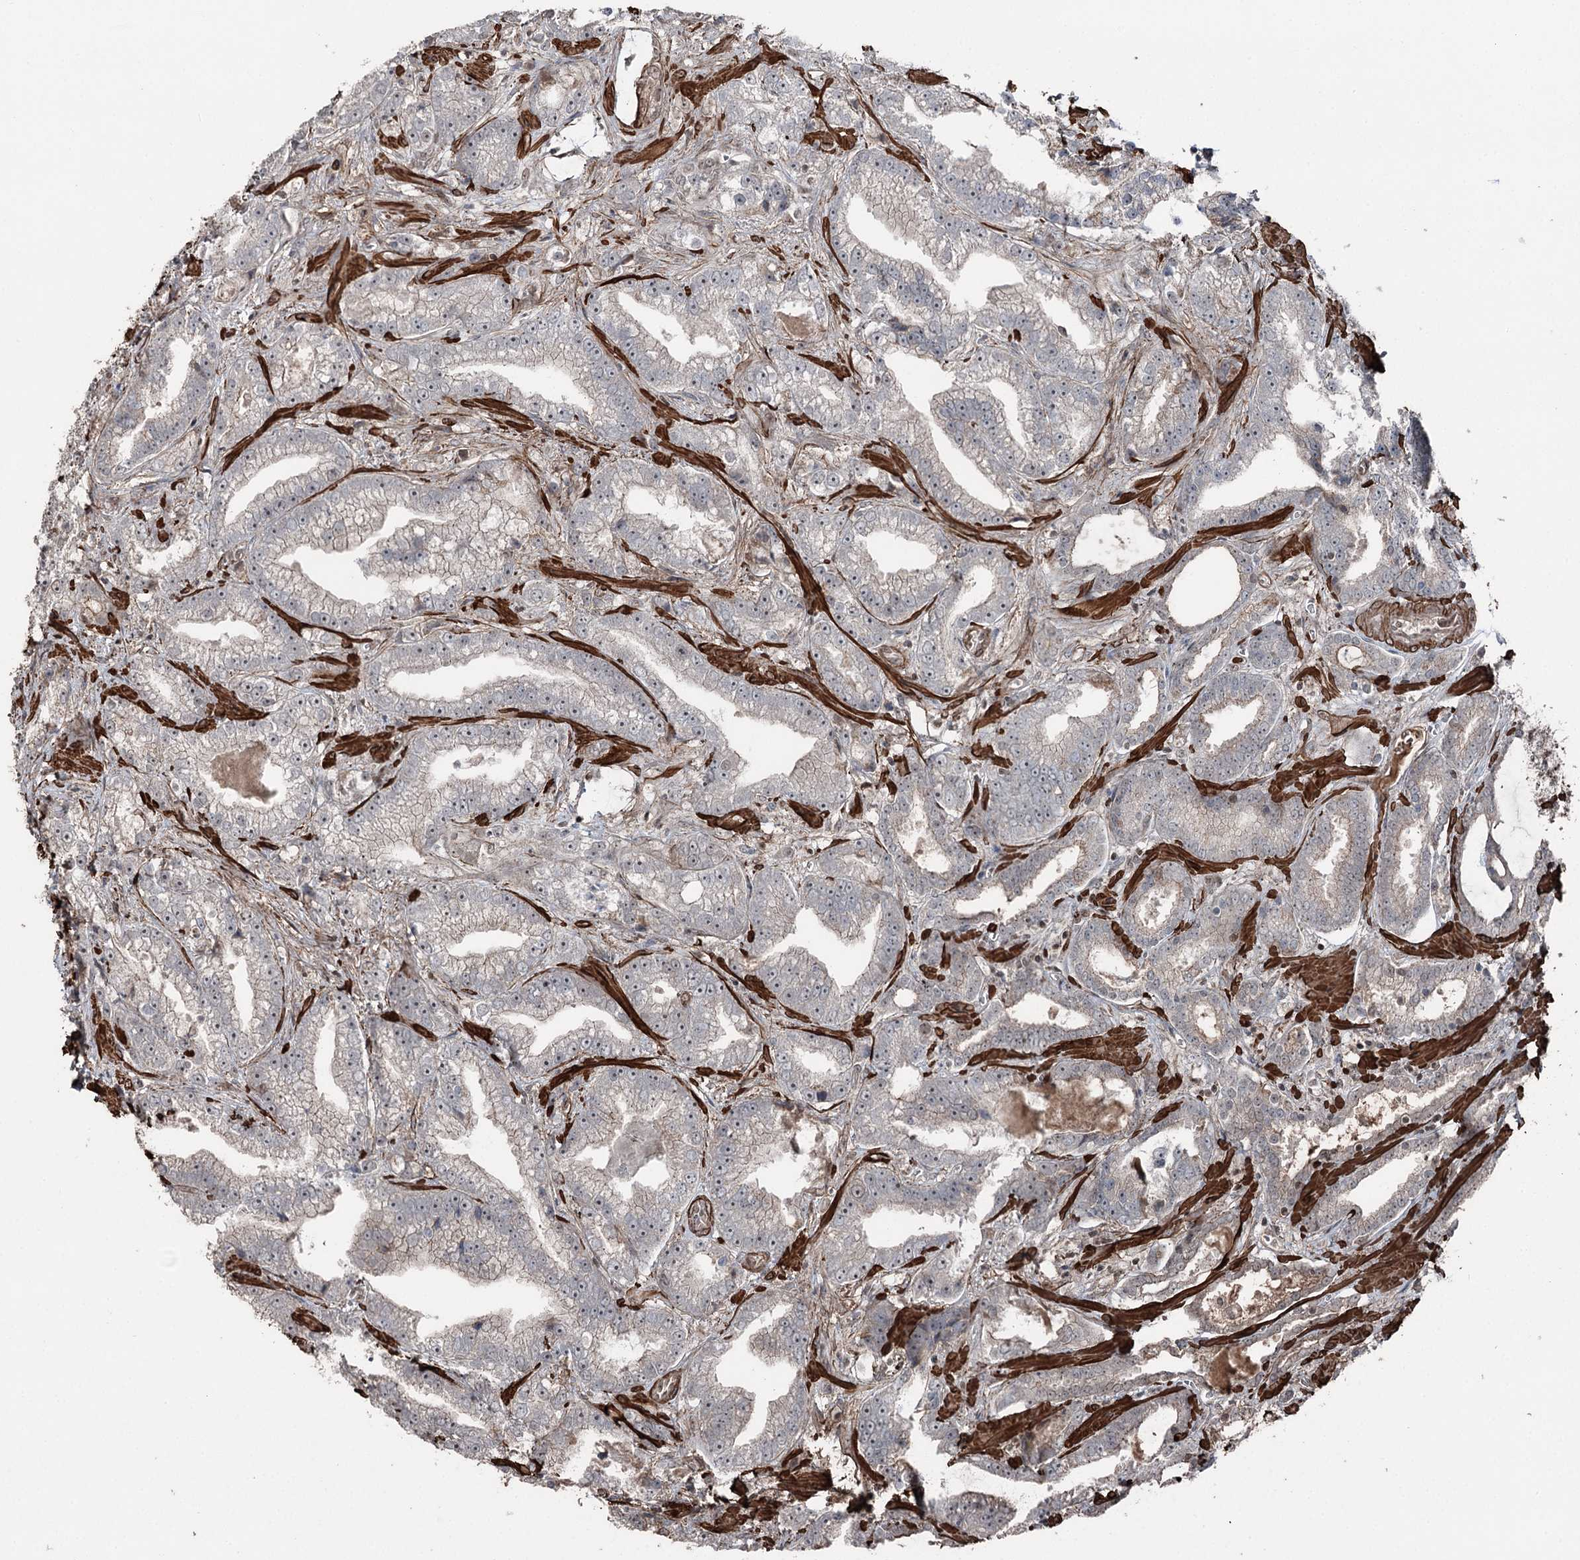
{"staining": {"intensity": "weak", "quantity": "<25%", "location": "cytoplasmic/membranous"}, "tissue": "prostate cancer", "cell_type": "Tumor cells", "image_type": "cancer", "snomed": [{"axis": "morphology", "description": "Adenocarcinoma, High grade"}, {"axis": "topography", "description": "Prostate and seminal vesicle, NOS"}], "caption": "IHC image of prostate cancer stained for a protein (brown), which reveals no staining in tumor cells.", "gene": "CCDC82", "patient": {"sex": "male", "age": 67}}